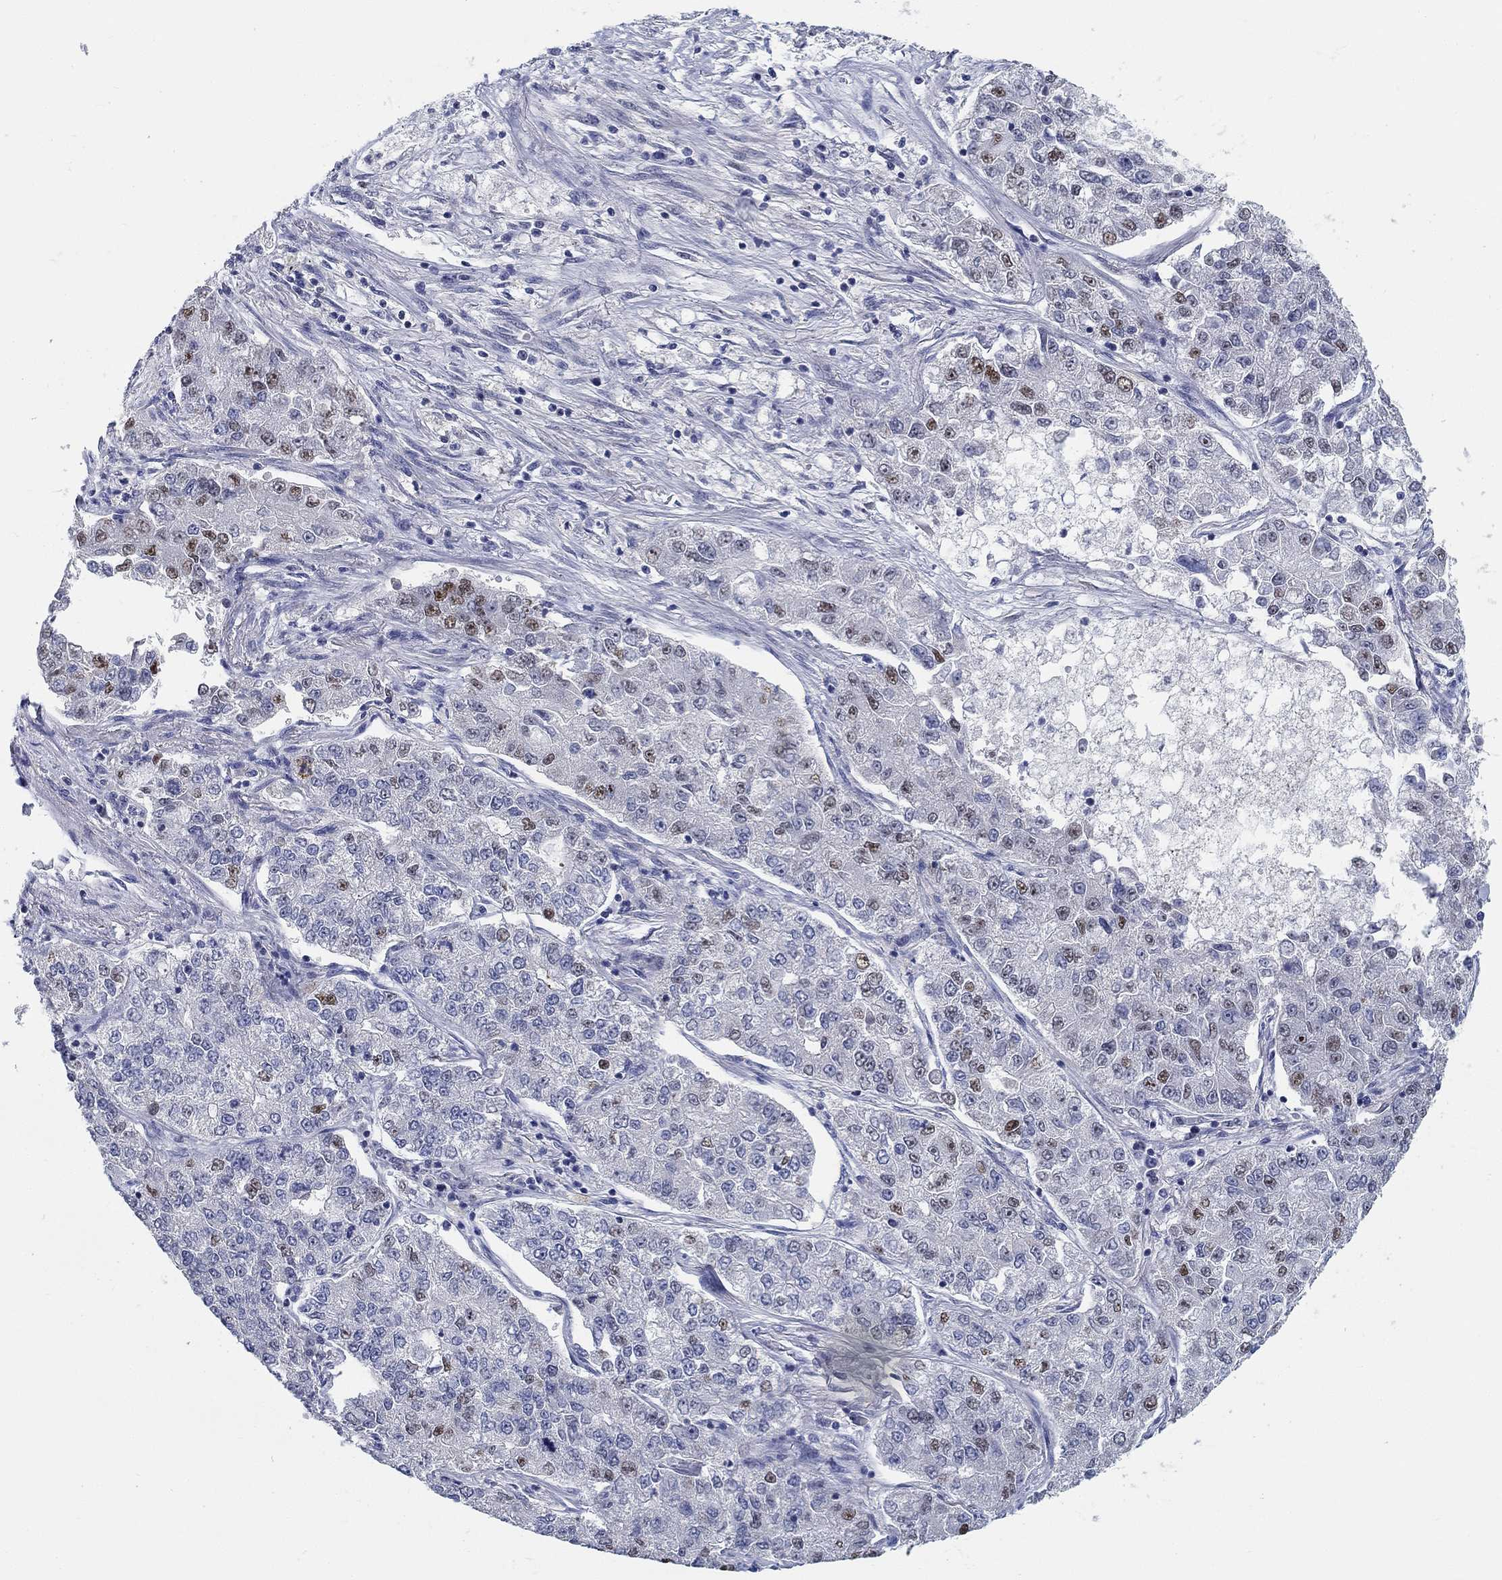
{"staining": {"intensity": "moderate", "quantity": "<25%", "location": "nuclear"}, "tissue": "lung cancer", "cell_type": "Tumor cells", "image_type": "cancer", "snomed": [{"axis": "morphology", "description": "Adenocarcinoma, NOS"}, {"axis": "topography", "description": "Lung"}], "caption": "DAB immunohistochemical staining of lung cancer (adenocarcinoma) shows moderate nuclear protein positivity in approximately <25% of tumor cells.", "gene": "SMIM18", "patient": {"sex": "male", "age": 49}}